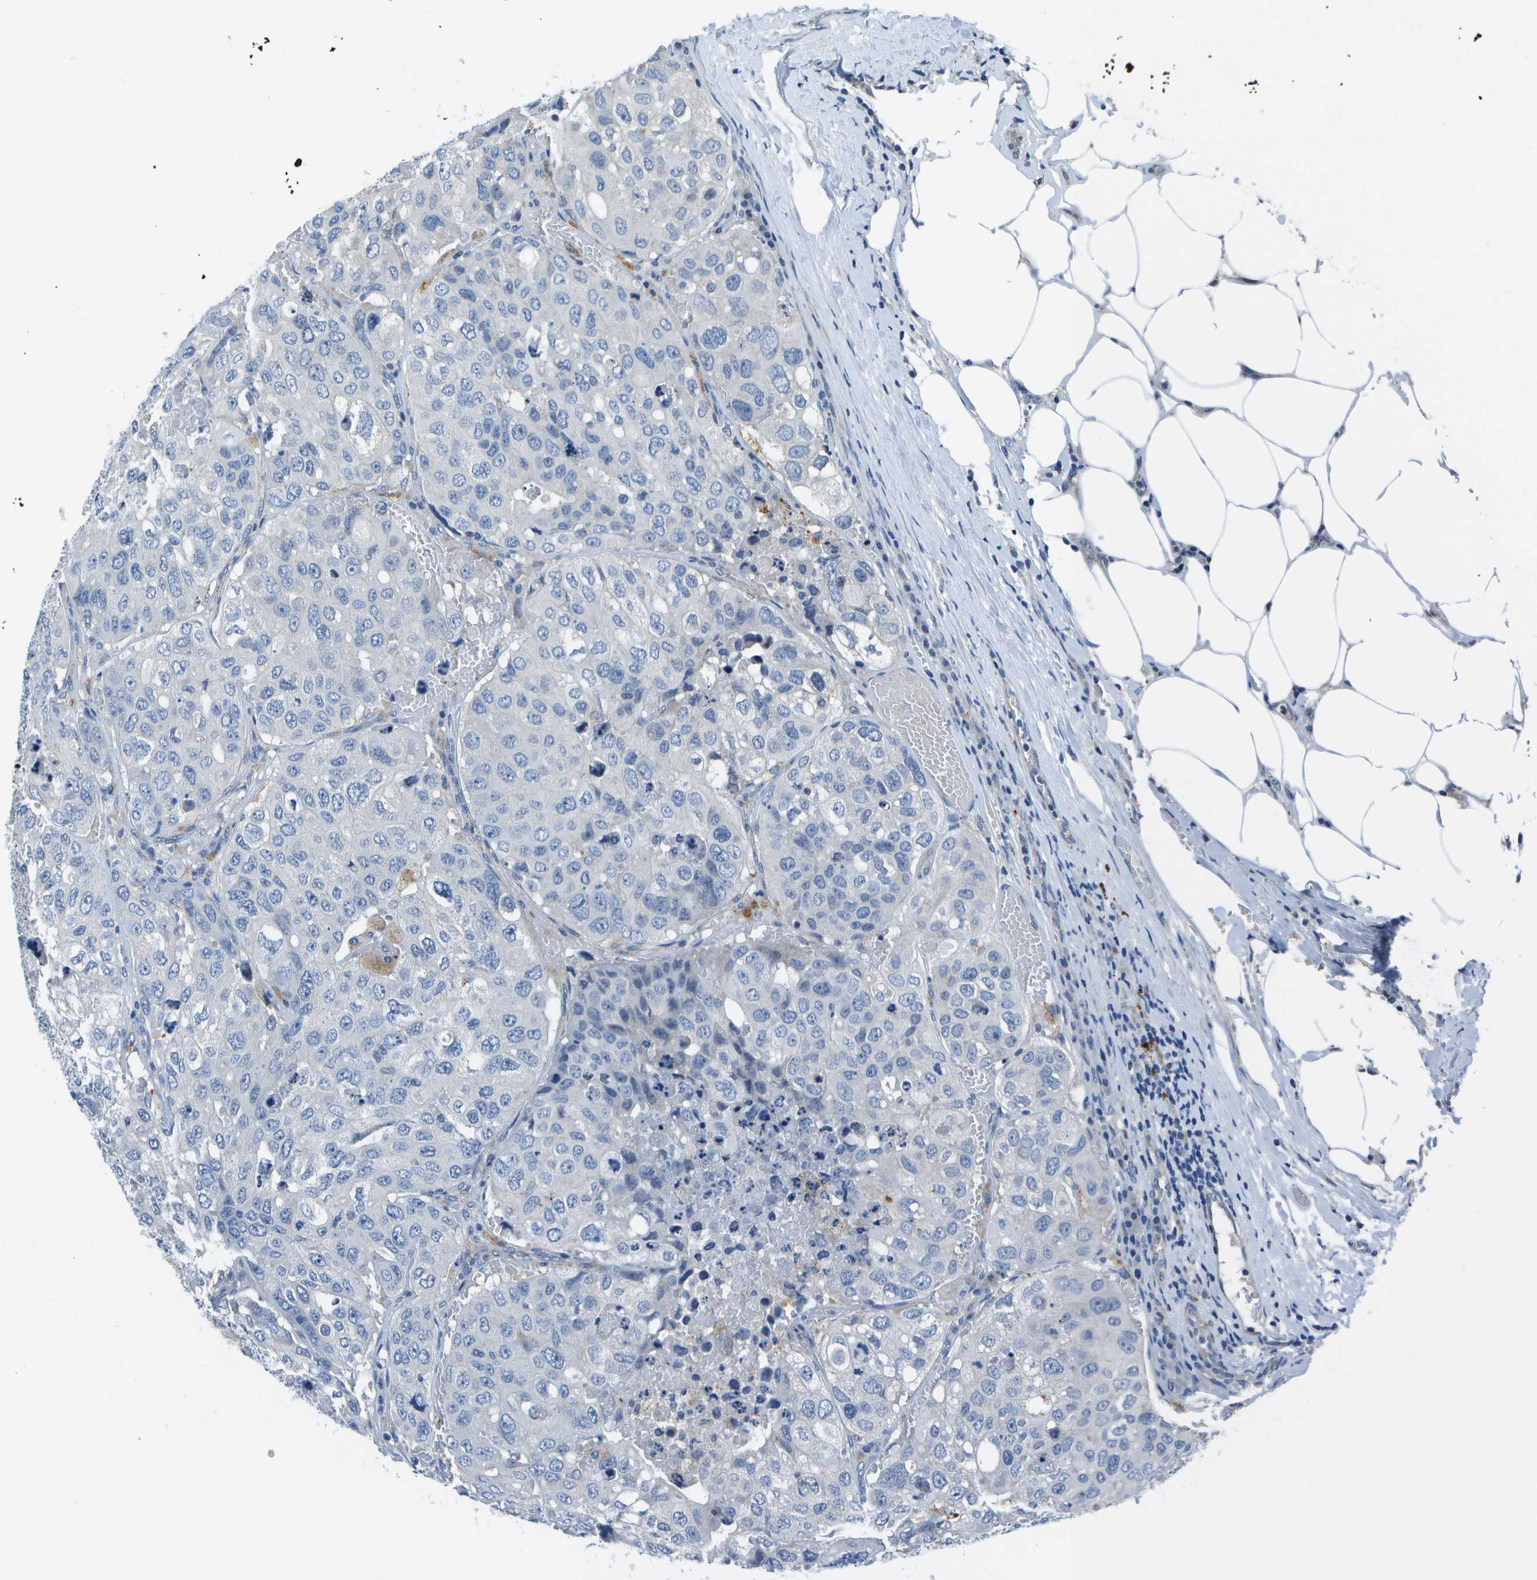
{"staining": {"intensity": "negative", "quantity": "none", "location": "none"}, "tissue": "urothelial cancer", "cell_type": "Tumor cells", "image_type": "cancer", "snomed": [{"axis": "morphology", "description": "Urothelial carcinoma, High grade"}, {"axis": "topography", "description": "Lymph node"}, {"axis": "topography", "description": "Urinary bladder"}], "caption": "IHC photomicrograph of neoplastic tissue: human high-grade urothelial carcinoma stained with DAB (3,3'-diaminobenzidine) exhibits no significant protein positivity in tumor cells. Nuclei are stained in blue.", "gene": "DCT", "patient": {"sex": "male", "age": 51}}